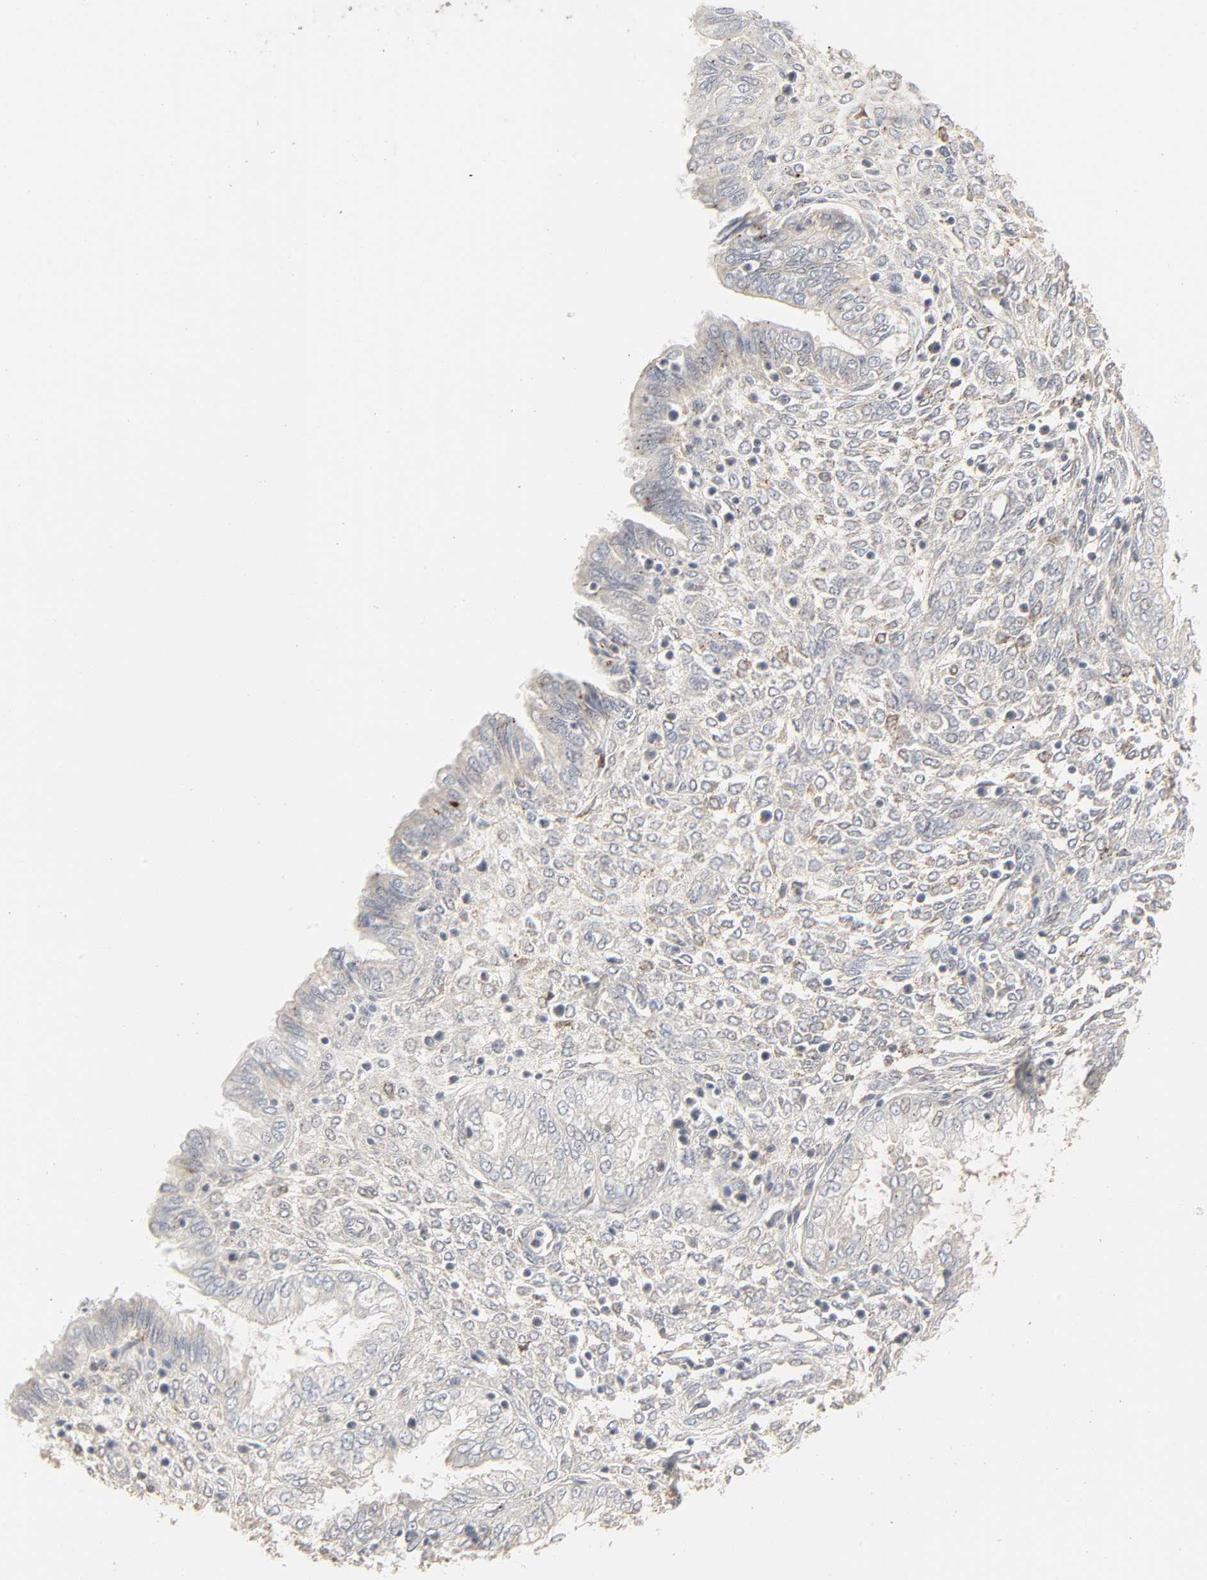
{"staining": {"intensity": "negative", "quantity": "none", "location": "none"}, "tissue": "endometrium", "cell_type": "Cells in endometrial stroma", "image_type": "normal", "snomed": [{"axis": "morphology", "description": "Normal tissue, NOS"}, {"axis": "topography", "description": "Endometrium"}], "caption": "There is no significant staining in cells in endometrial stroma of endometrium. Brightfield microscopy of IHC stained with DAB (3,3'-diaminobenzidine) (brown) and hematoxylin (blue), captured at high magnification.", "gene": "LGALS2", "patient": {"sex": "female", "age": 33}}